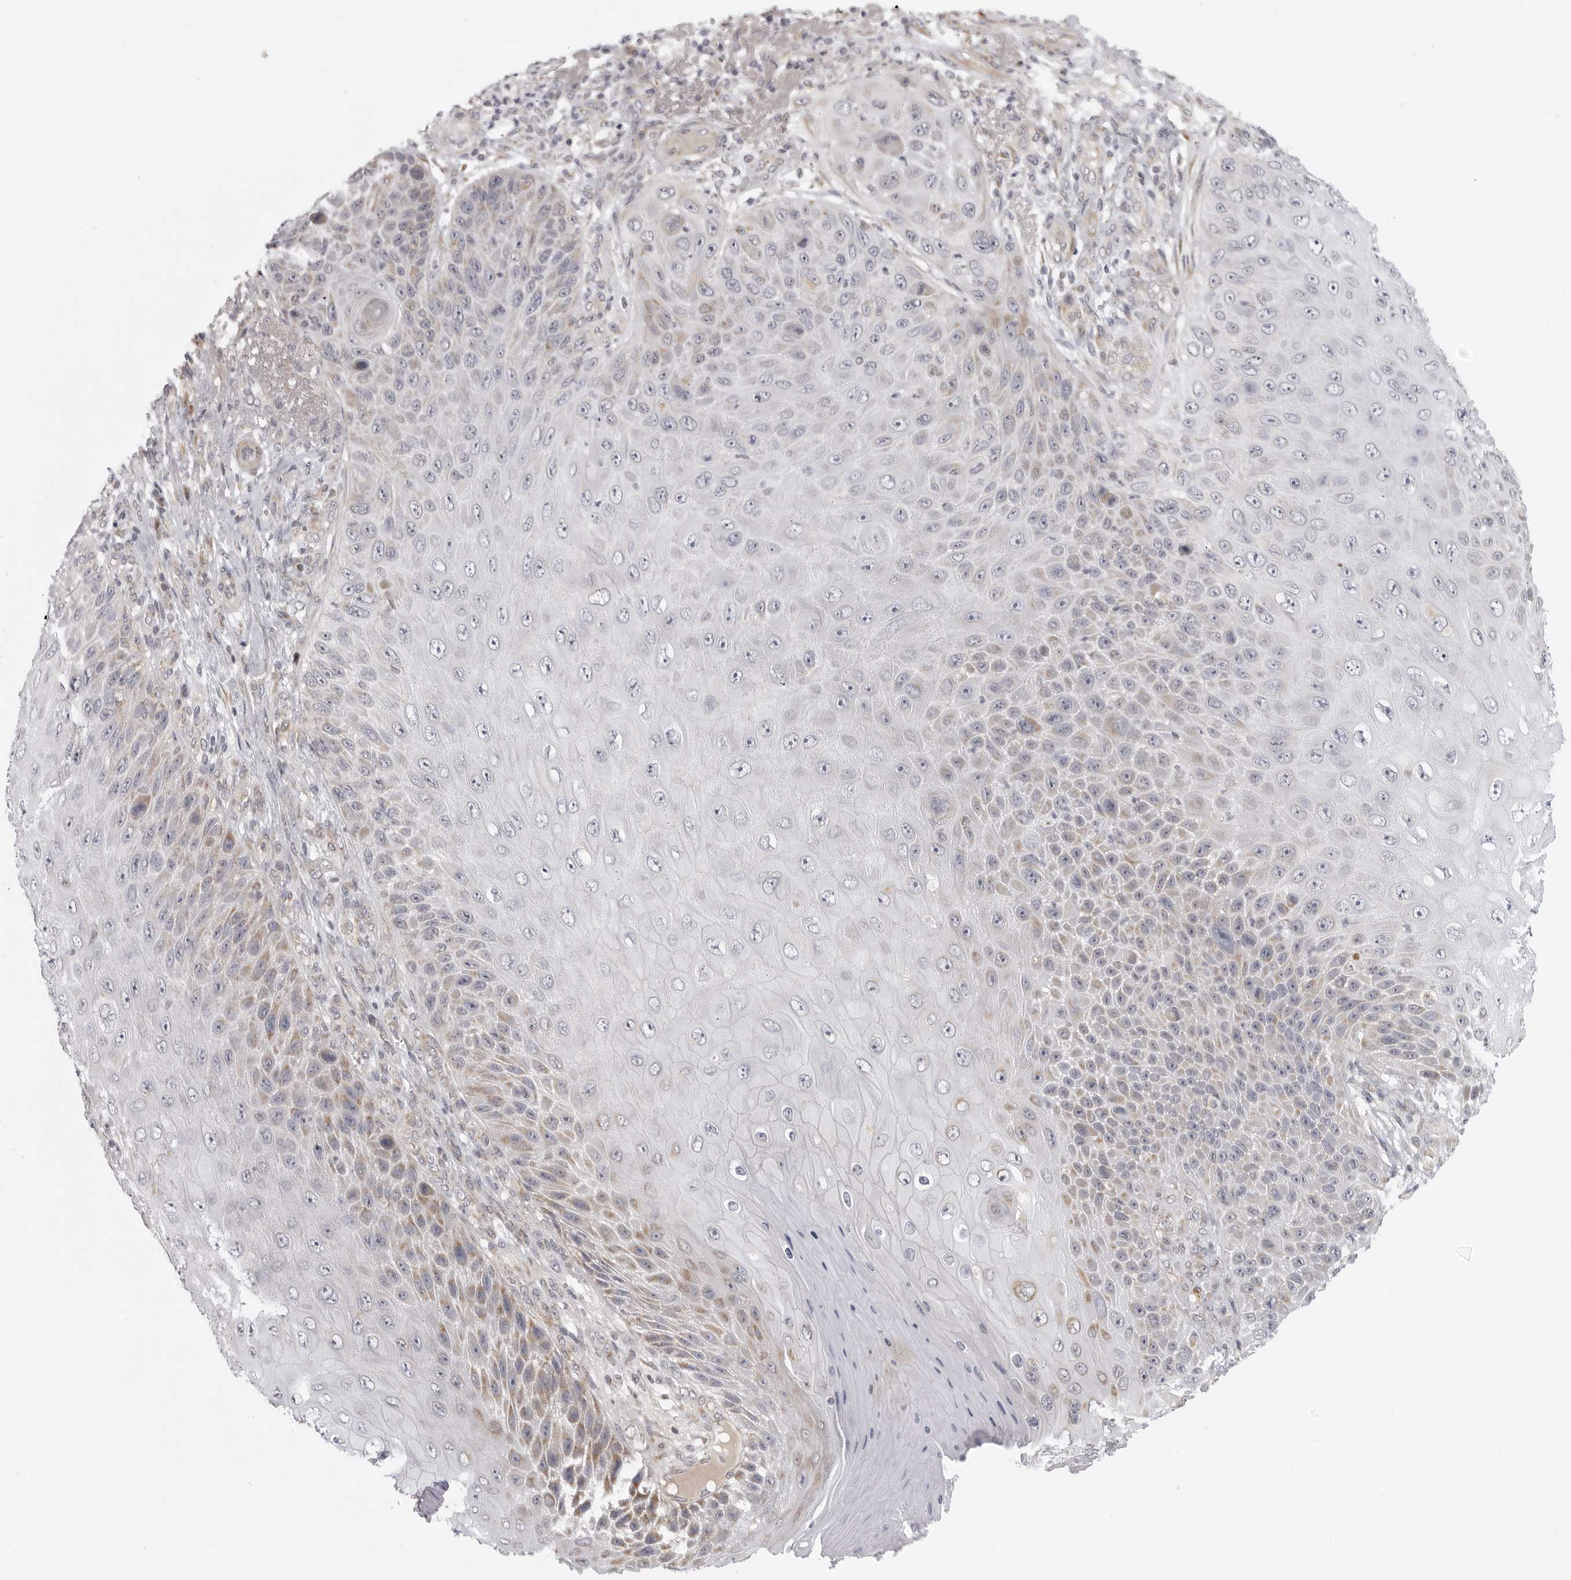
{"staining": {"intensity": "weak", "quantity": "25%-75%", "location": "cytoplasmic/membranous"}, "tissue": "skin cancer", "cell_type": "Tumor cells", "image_type": "cancer", "snomed": [{"axis": "morphology", "description": "Squamous cell carcinoma, NOS"}, {"axis": "topography", "description": "Skin"}], "caption": "Protein expression analysis of human squamous cell carcinoma (skin) reveals weak cytoplasmic/membranous expression in approximately 25%-75% of tumor cells. (DAB (3,3'-diaminobenzidine) IHC with brightfield microscopy, high magnification).", "gene": "MAP7D1", "patient": {"sex": "female", "age": 88}}